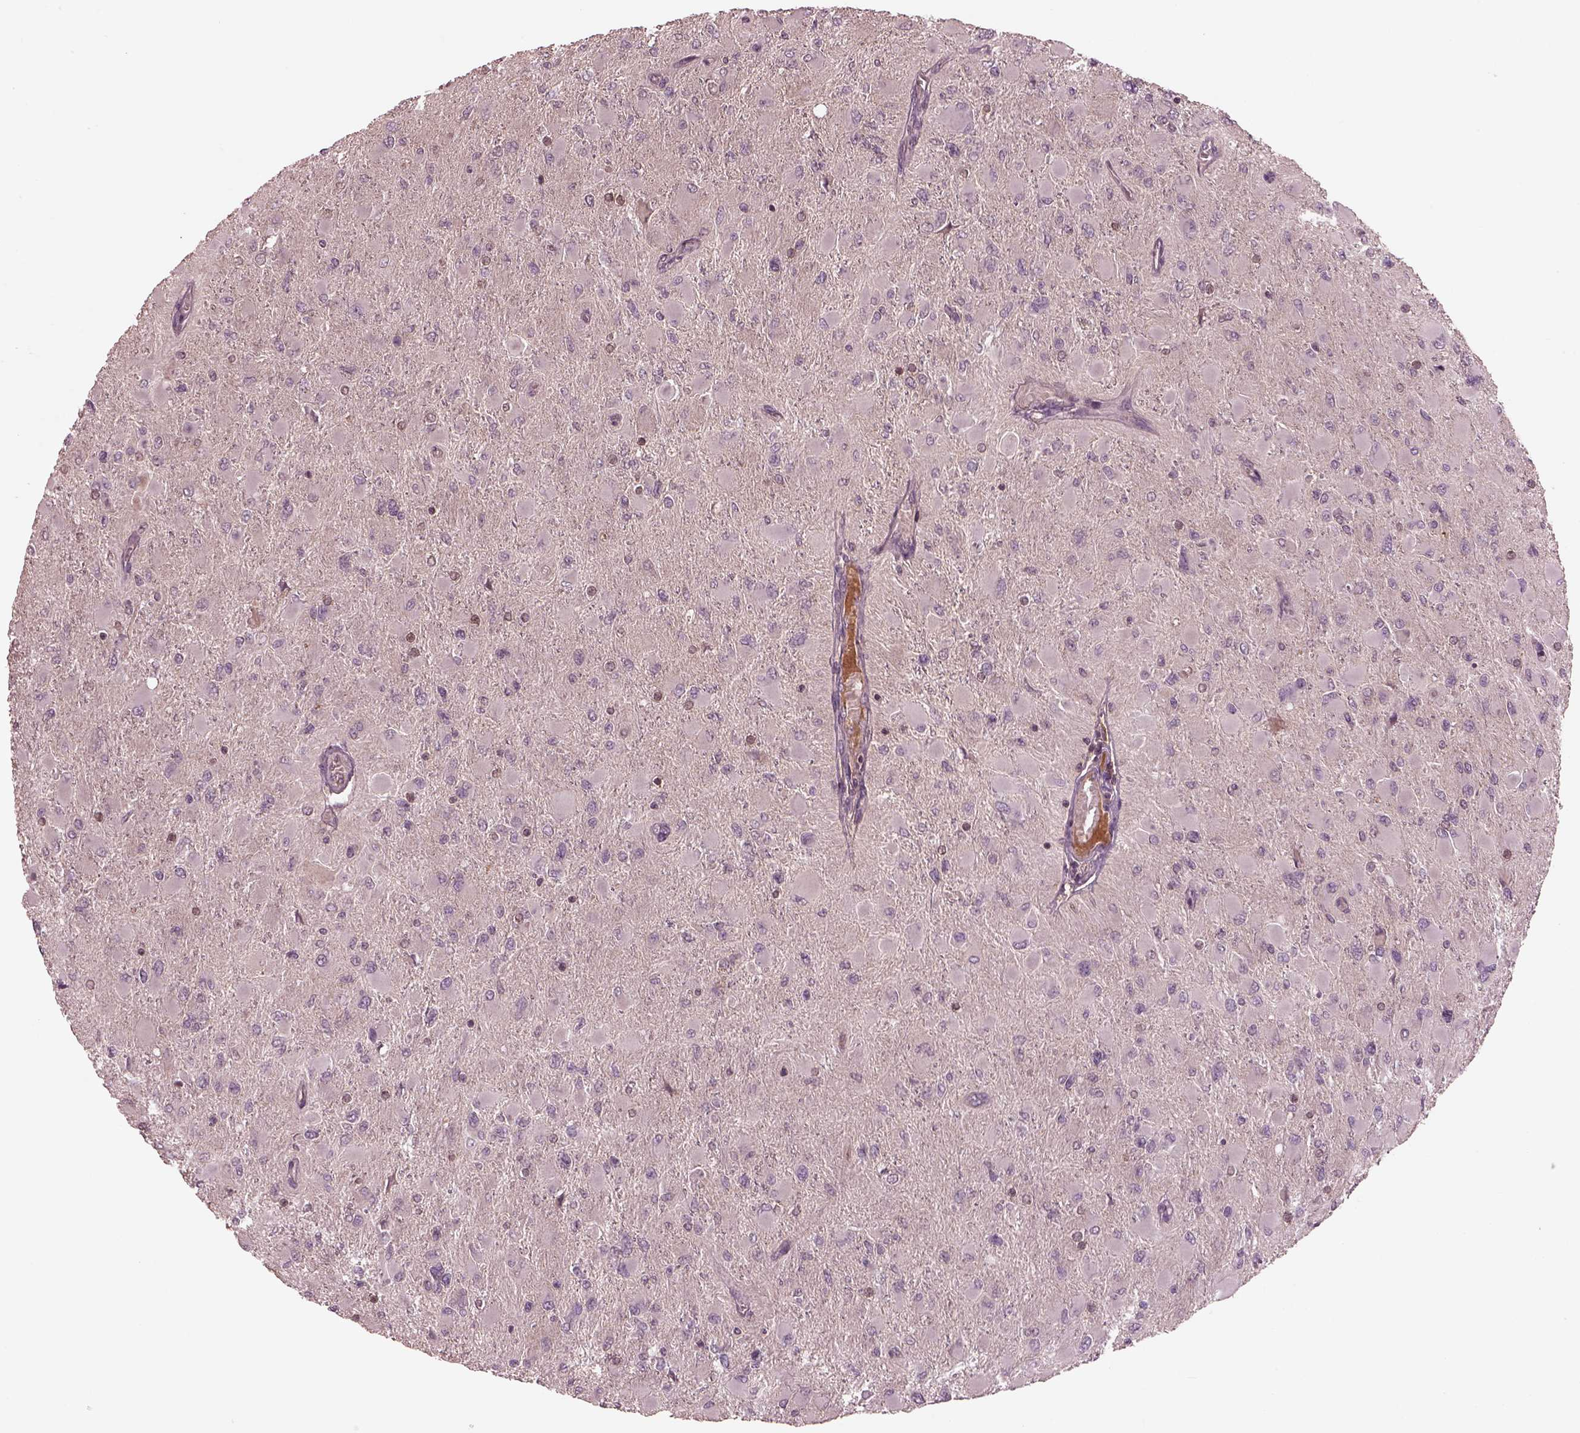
{"staining": {"intensity": "negative", "quantity": "none", "location": "none"}, "tissue": "glioma", "cell_type": "Tumor cells", "image_type": "cancer", "snomed": [{"axis": "morphology", "description": "Glioma, malignant, High grade"}, {"axis": "topography", "description": "Cerebral cortex"}], "caption": "Immunohistochemical staining of human glioma reveals no significant expression in tumor cells.", "gene": "PTX4", "patient": {"sex": "female", "age": 36}}